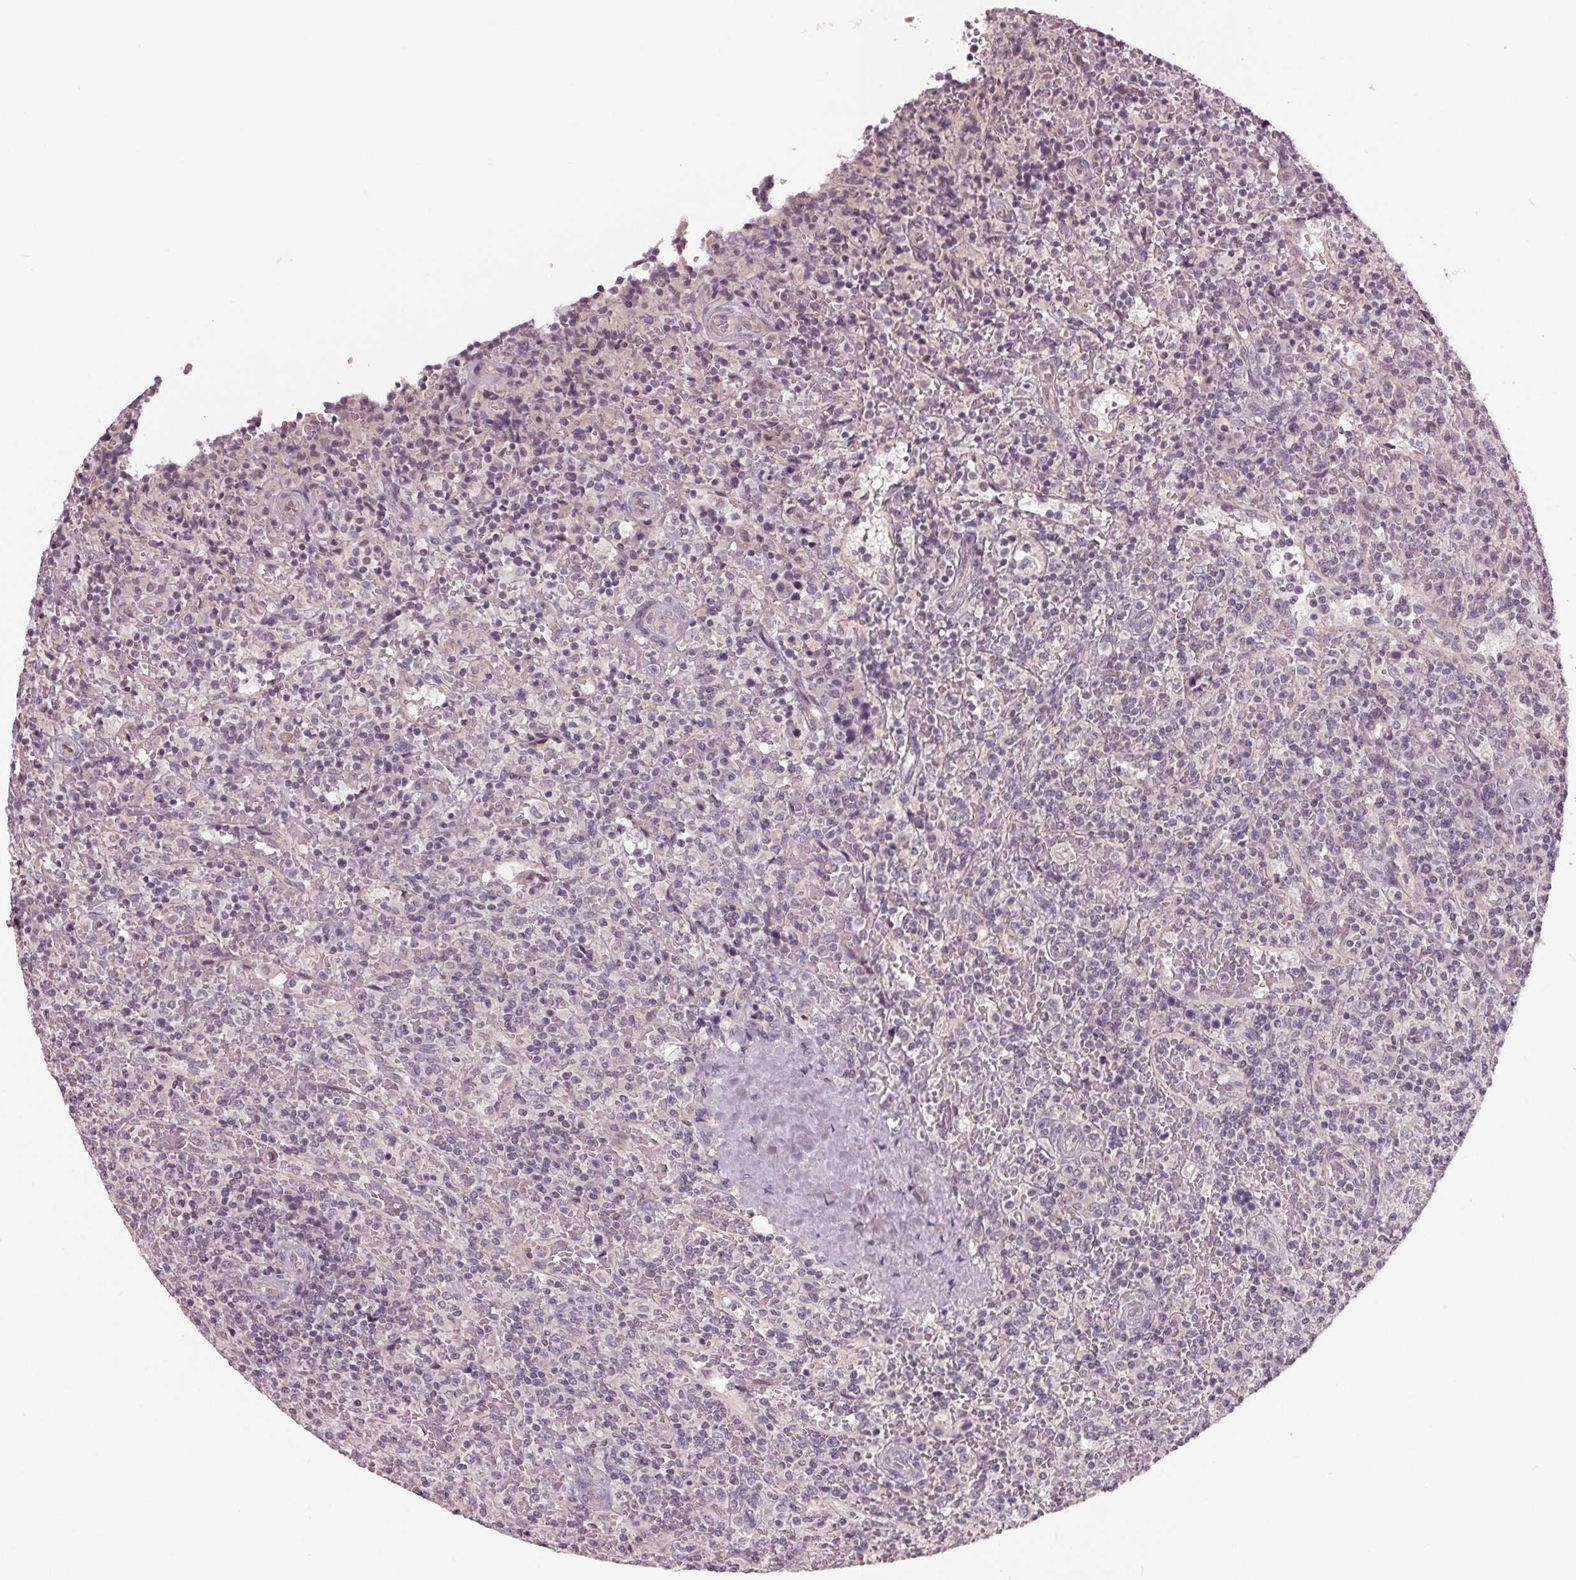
{"staining": {"intensity": "negative", "quantity": "none", "location": "none"}, "tissue": "lymphoma", "cell_type": "Tumor cells", "image_type": "cancer", "snomed": [{"axis": "morphology", "description": "Malignant lymphoma, non-Hodgkin's type, Low grade"}, {"axis": "topography", "description": "Spleen"}], "caption": "DAB immunohistochemical staining of lymphoma reveals no significant expression in tumor cells.", "gene": "ZNF605", "patient": {"sex": "male", "age": 62}}